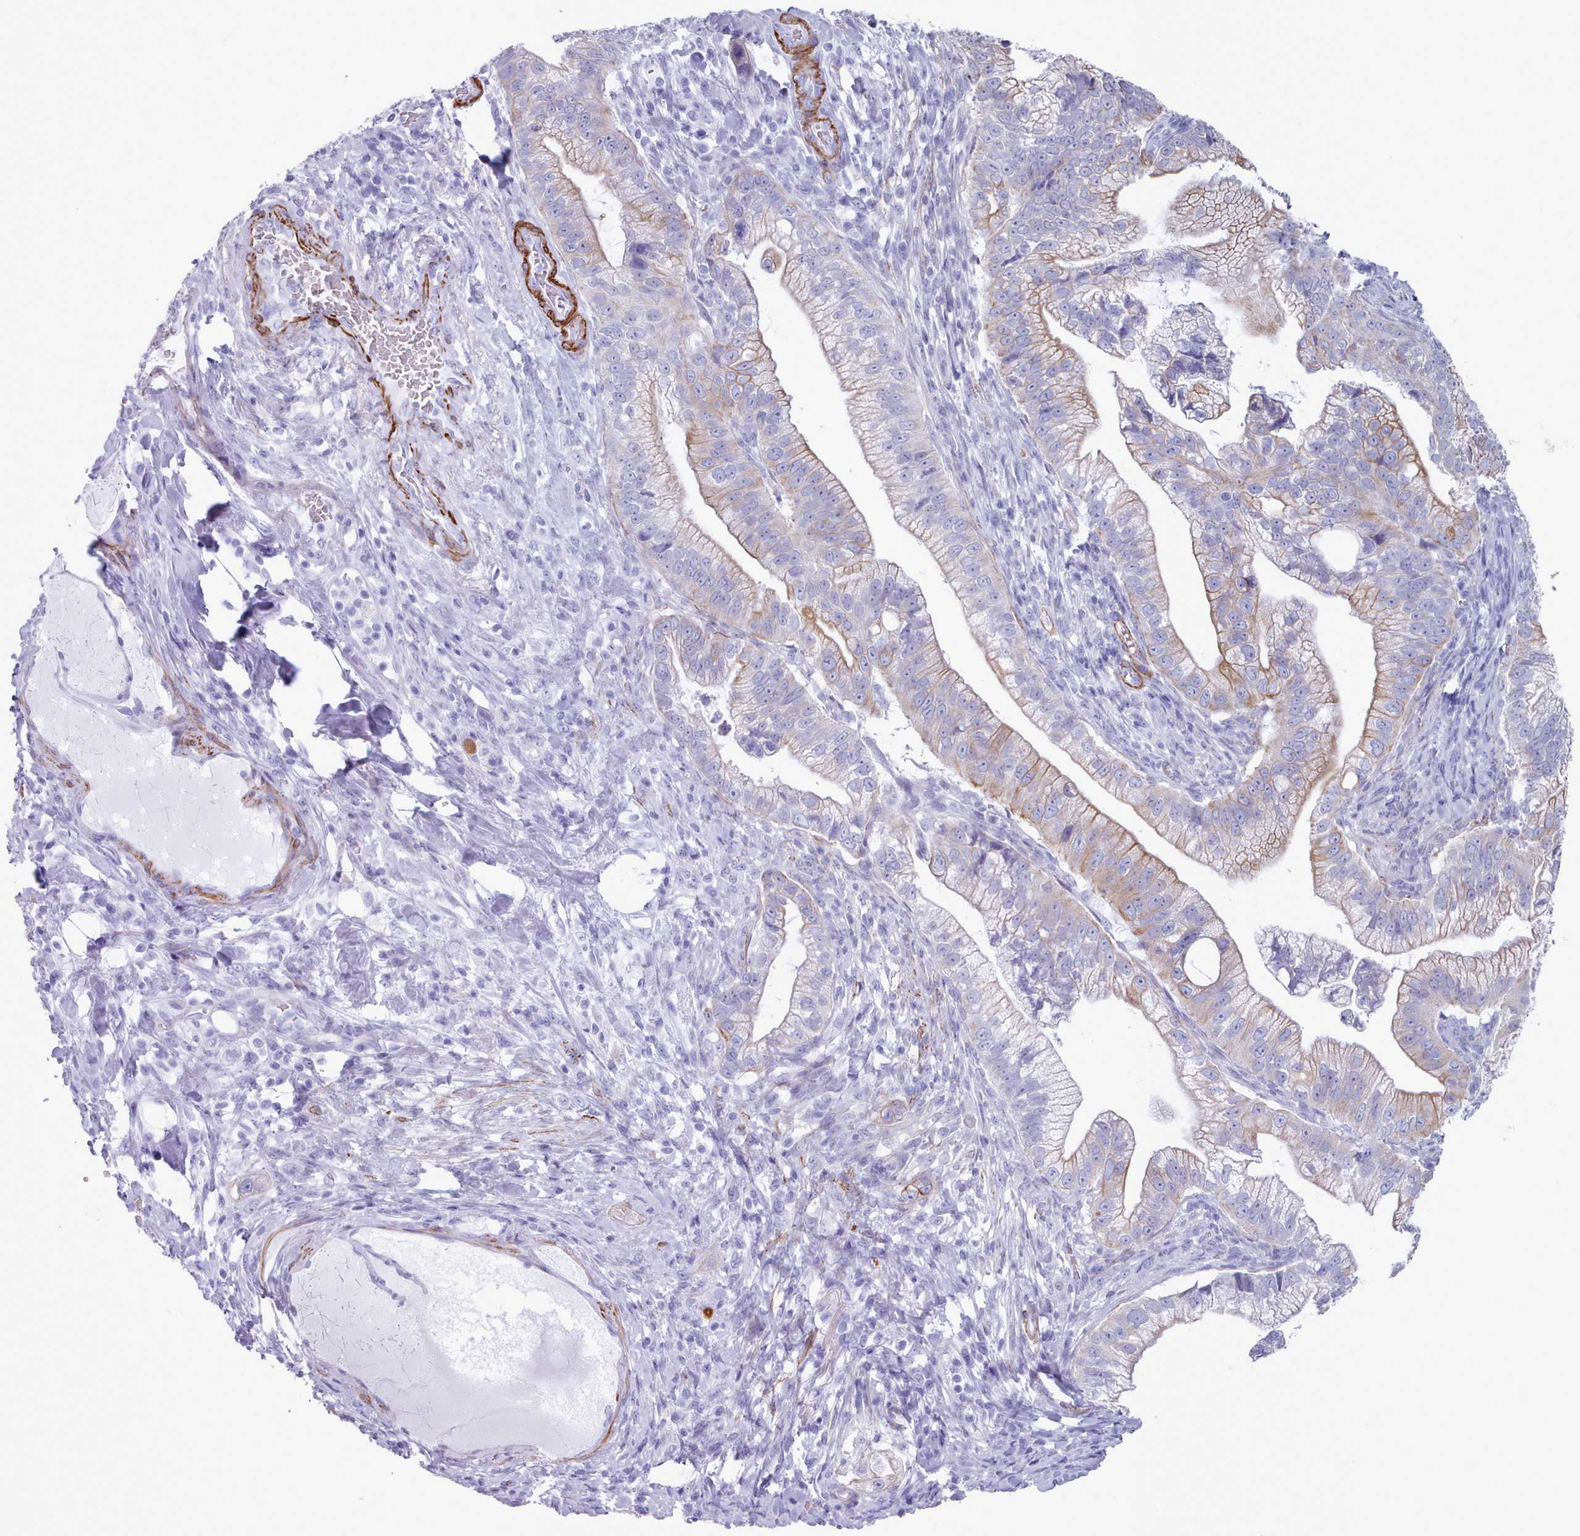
{"staining": {"intensity": "moderate", "quantity": "25%-75%", "location": "cytoplasmic/membranous"}, "tissue": "pancreatic cancer", "cell_type": "Tumor cells", "image_type": "cancer", "snomed": [{"axis": "morphology", "description": "Adenocarcinoma, NOS"}, {"axis": "topography", "description": "Pancreas"}], "caption": "Pancreatic adenocarcinoma tissue reveals moderate cytoplasmic/membranous staining in approximately 25%-75% of tumor cells, visualized by immunohistochemistry.", "gene": "FPGS", "patient": {"sex": "male", "age": 70}}